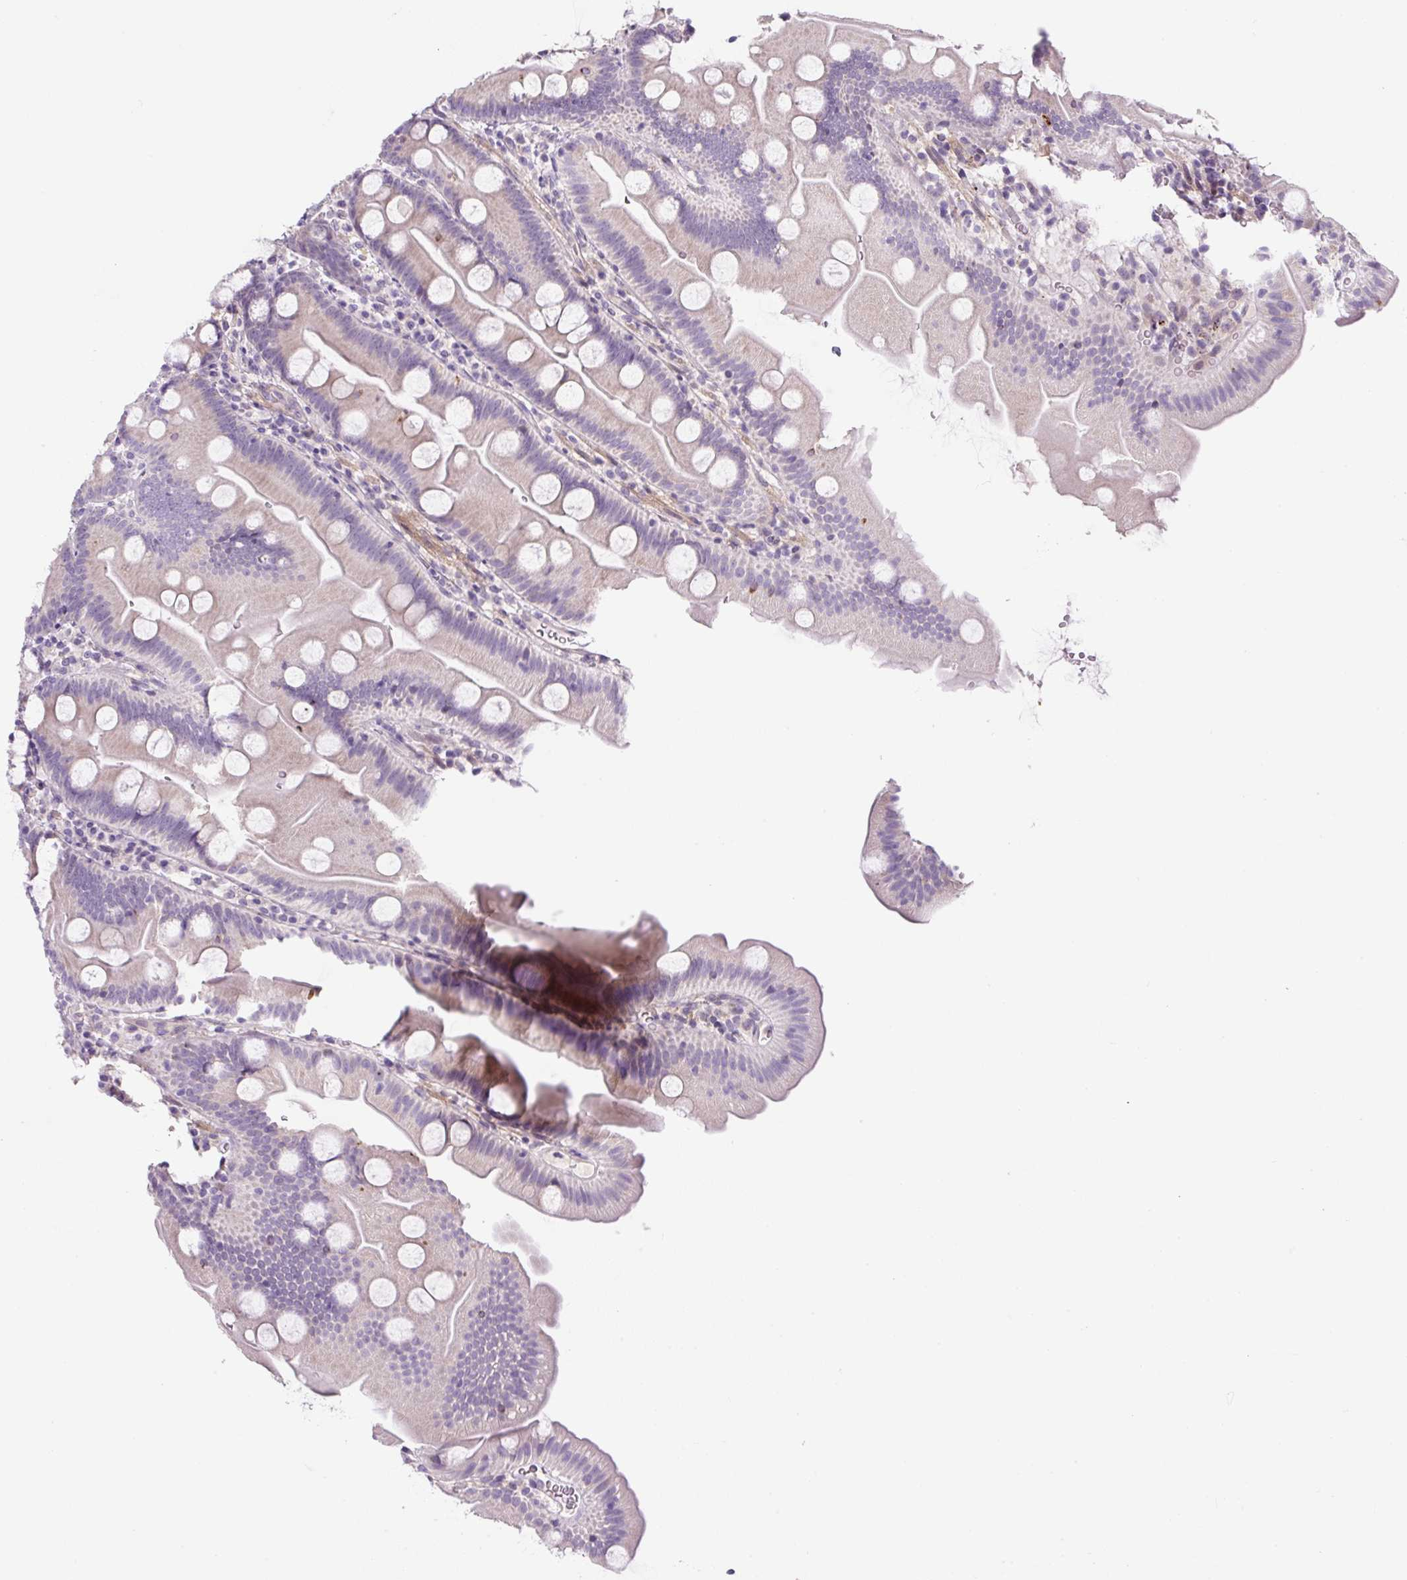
{"staining": {"intensity": "weak", "quantity": "<25%", "location": "cytoplasmic/membranous"}, "tissue": "small intestine", "cell_type": "Glandular cells", "image_type": "normal", "snomed": [{"axis": "morphology", "description": "Normal tissue, NOS"}, {"axis": "topography", "description": "Small intestine"}], "caption": "High magnification brightfield microscopy of normal small intestine stained with DAB (3,3'-diaminobenzidine) (brown) and counterstained with hematoxylin (blue): glandular cells show no significant staining. Brightfield microscopy of immunohistochemistry (IHC) stained with DAB (brown) and hematoxylin (blue), captured at high magnification.", "gene": "OGDHL", "patient": {"sex": "female", "age": 68}}